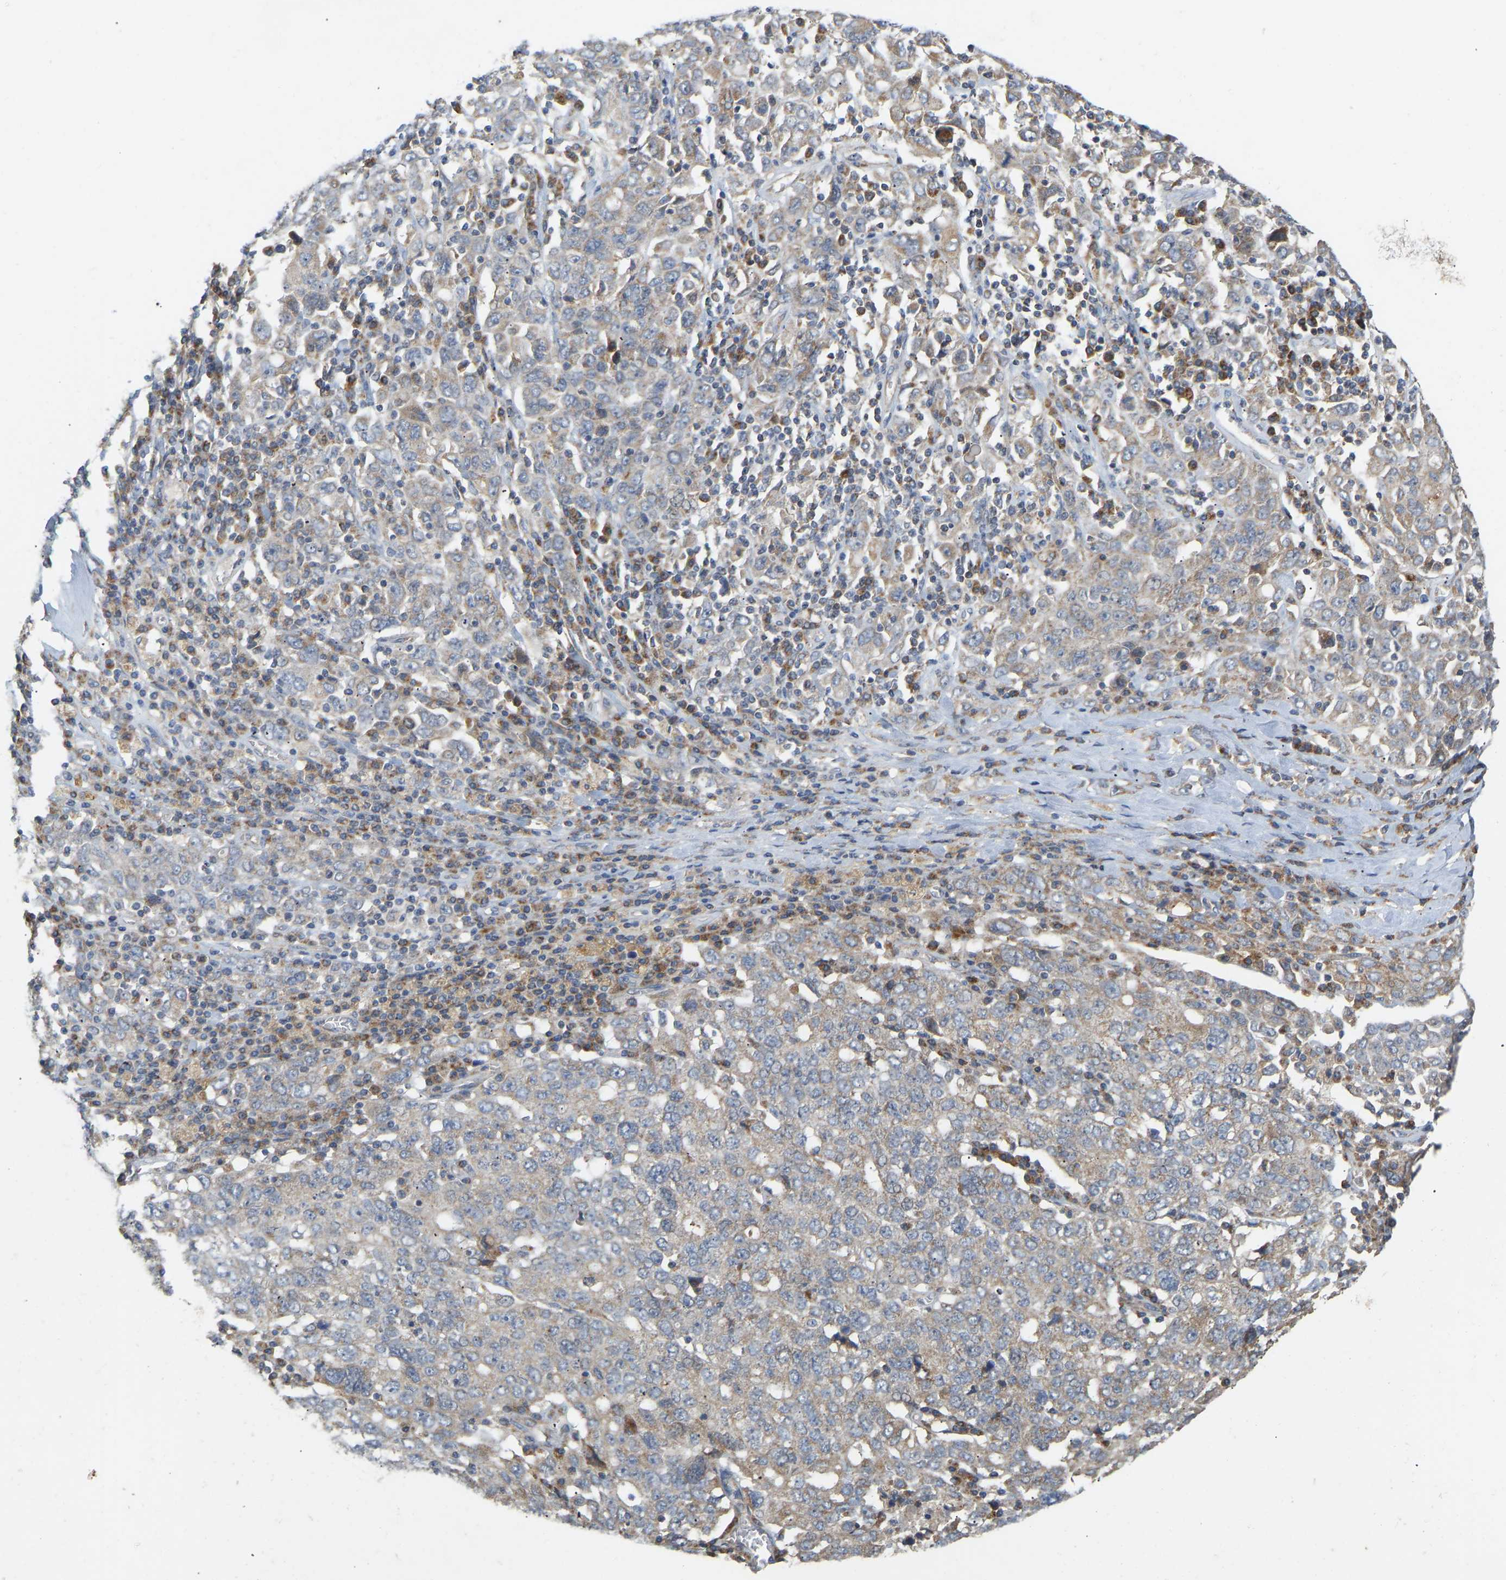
{"staining": {"intensity": "weak", "quantity": "<25%", "location": "cytoplasmic/membranous"}, "tissue": "ovarian cancer", "cell_type": "Tumor cells", "image_type": "cancer", "snomed": [{"axis": "morphology", "description": "Carcinoma, endometroid"}, {"axis": "topography", "description": "Ovary"}], "caption": "There is no significant staining in tumor cells of ovarian cancer (endometroid carcinoma).", "gene": "HACD2", "patient": {"sex": "female", "age": 62}}